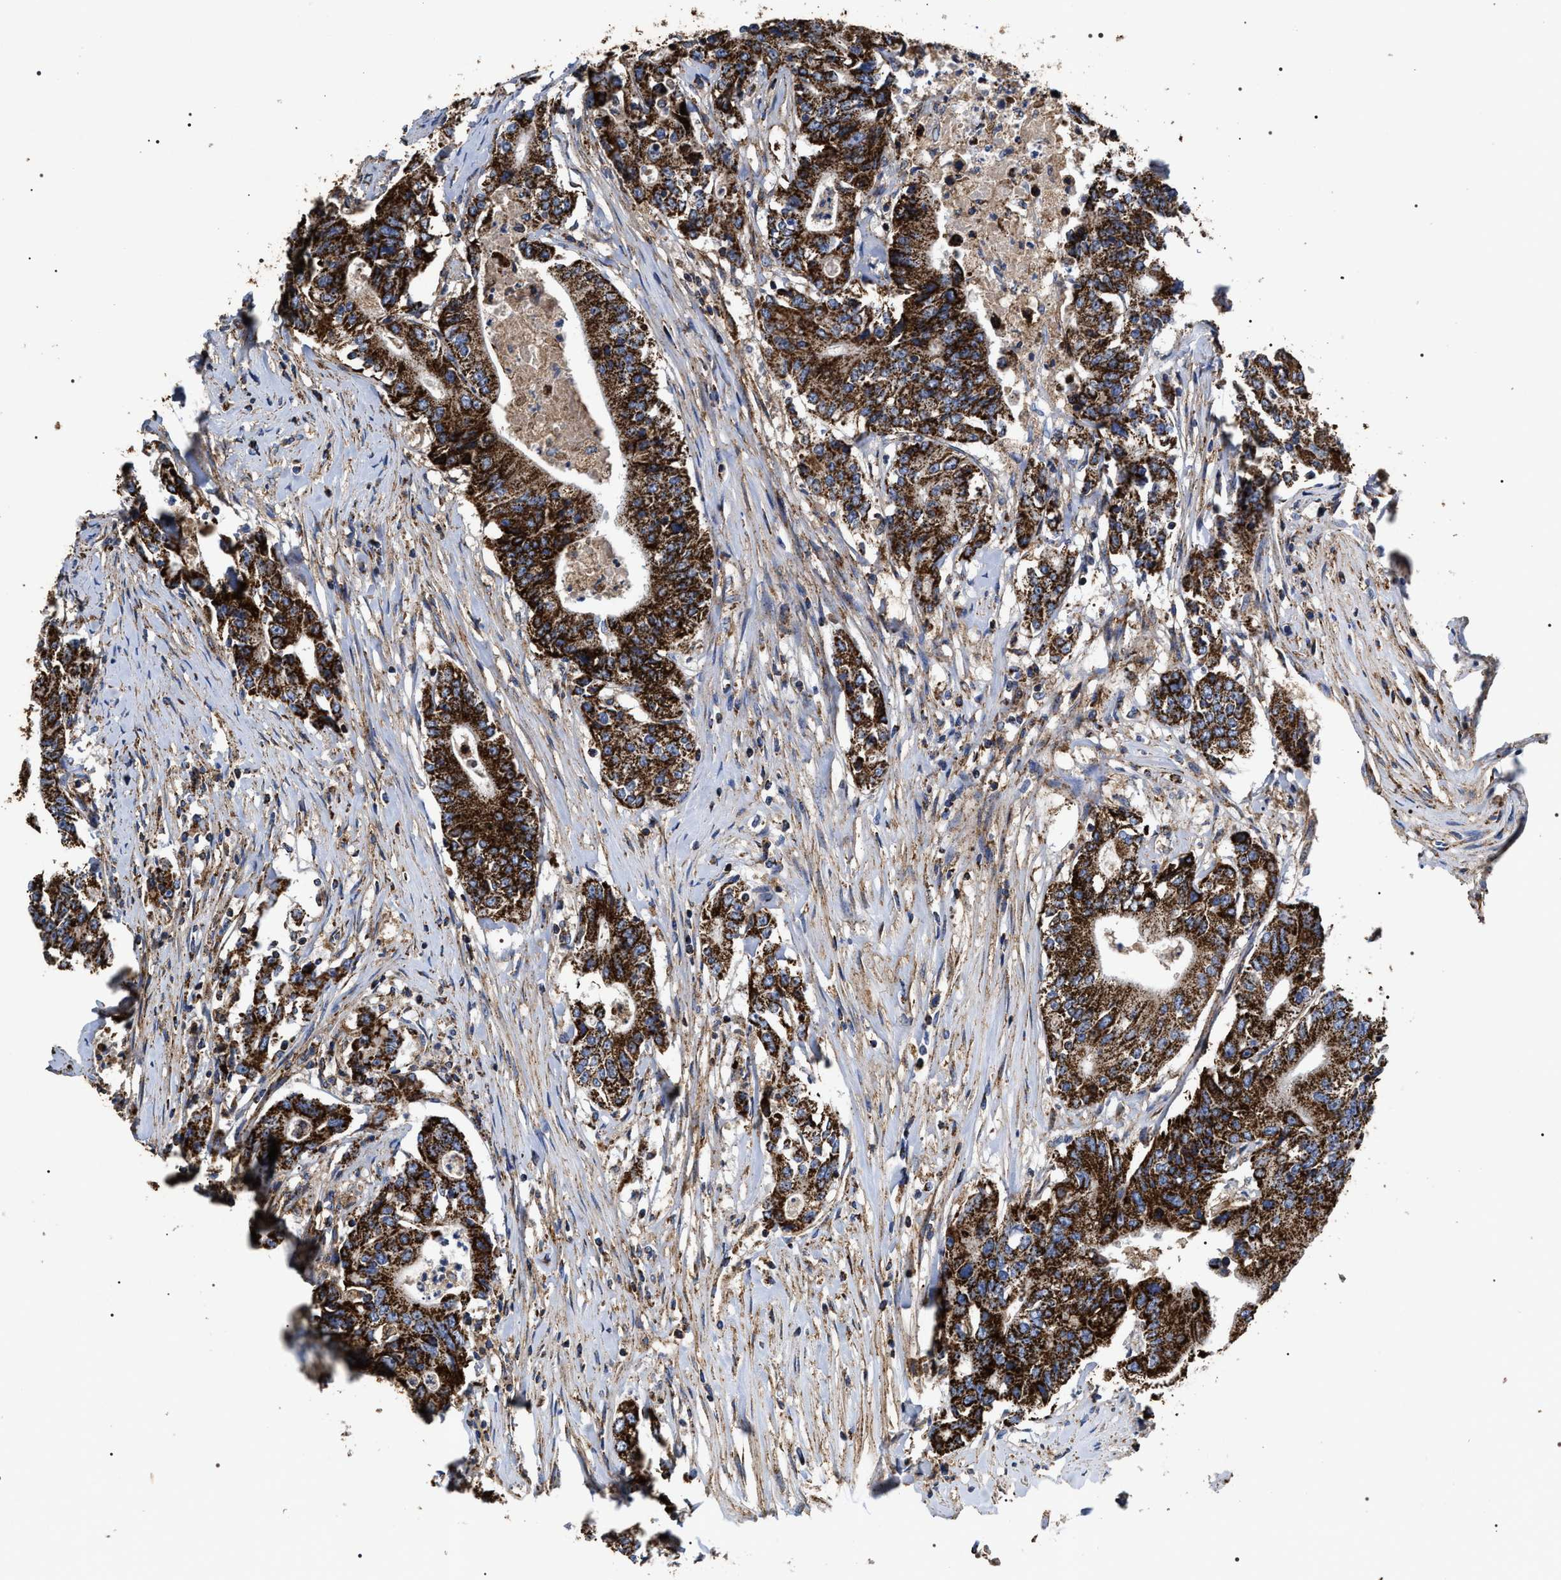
{"staining": {"intensity": "strong", "quantity": ">75%", "location": "cytoplasmic/membranous"}, "tissue": "colorectal cancer", "cell_type": "Tumor cells", "image_type": "cancer", "snomed": [{"axis": "morphology", "description": "Adenocarcinoma, NOS"}, {"axis": "topography", "description": "Colon"}], "caption": "Human colorectal cancer (adenocarcinoma) stained with a brown dye displays strong cytoplasmic/membranous positive positivity in about >75% of tumor cells.", "gene": "COG5", "patient": {"sex": "female", "age": 77}}